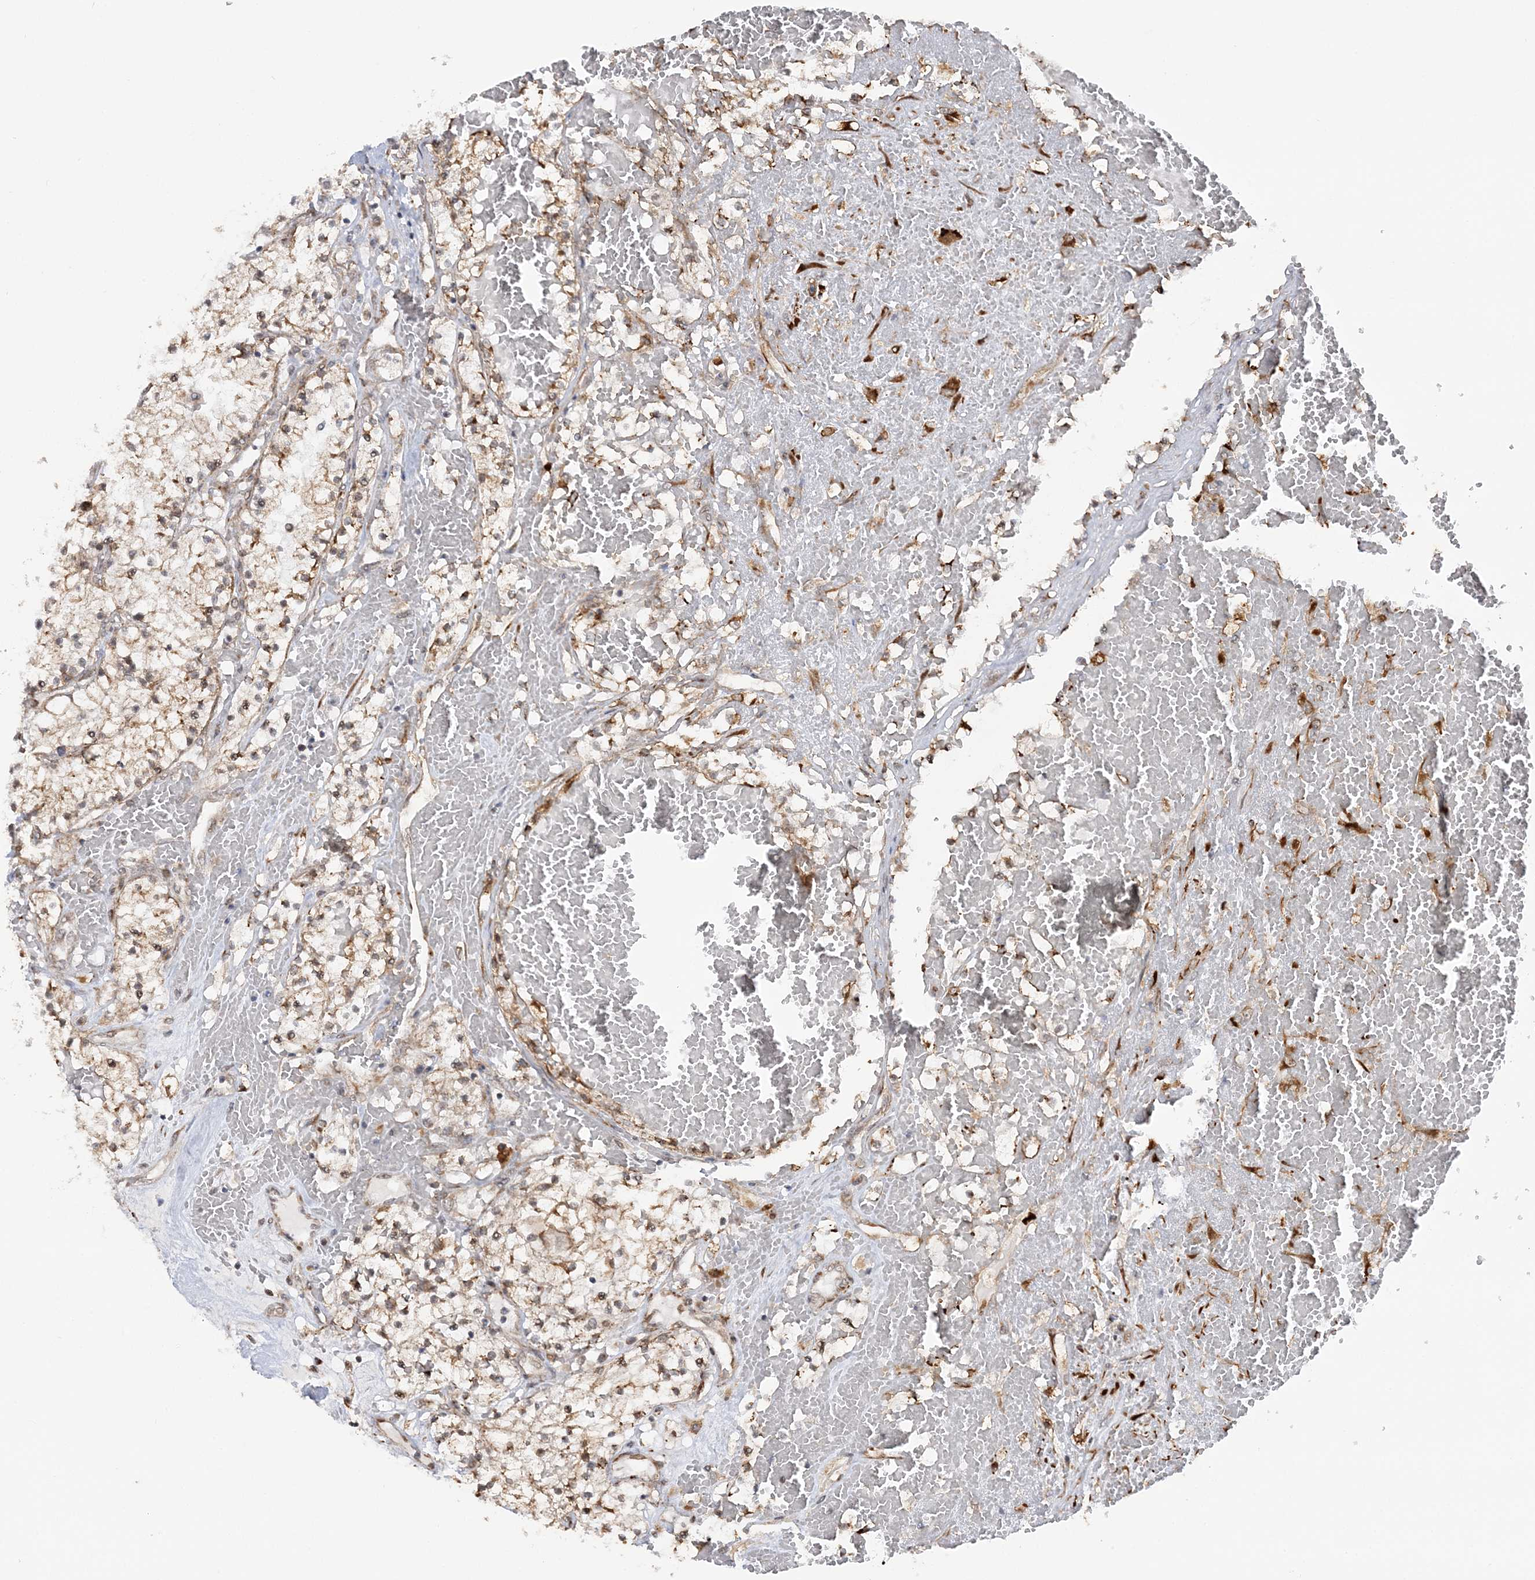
{"staining": {"intensity": "moderate", "quantity": ">75%", "location": "cytoplasmic/membranous"}, "tissue": "renal cancer", "cell_type": "Tumor cells", "image_type": "cancer", "snomed": [{"axis": "morphology", "description": "Normal tissue, NOS"}, {"axis": "morphology", "description": "Adenocarcinoma, NOS"}, {"axis": "topography", "description": "Kidney"}], "caption": "Brown immunohistochemical staining in human renal cancer shows moderate cytoplasmic/membranous expression in approximately >75% of tumor cells. The staining is performed using DAB brown chromogen to label protein expression. The nuclei are counter-stained blue using hematoxylin.", "gene": "MRPL47", "patient": {"sex": "male", "age": 68}}